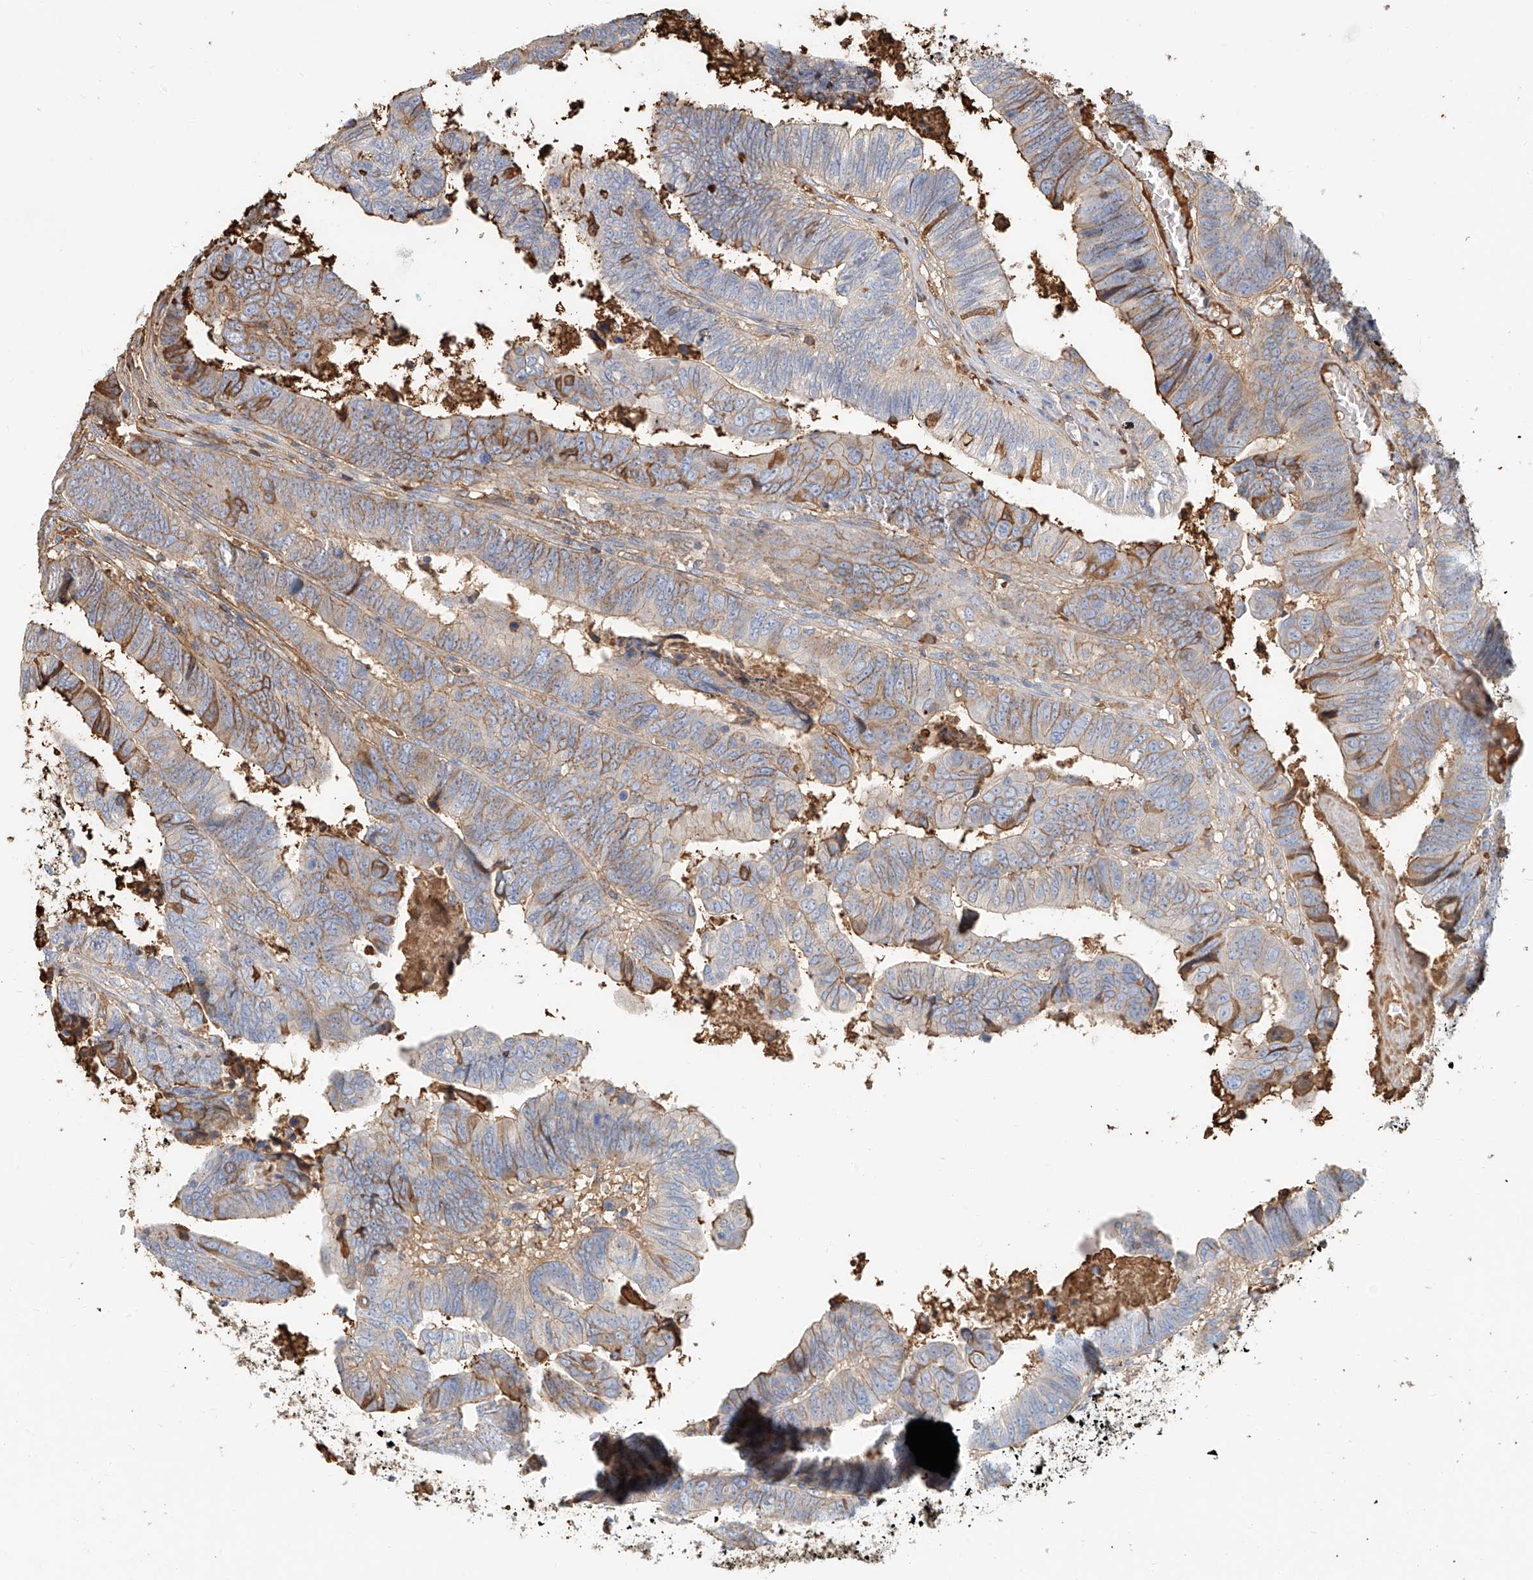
{"staining": {"intensity": "weak", "quantity": "25%-75%", "location": "cytoplasmic/membranous"}, "tissue": "colorectal cancer", "cell_type": "Tumor cells", "image_type": "cancer", "snomed": [{"axis": "morphology", "description": "Normal tissue, NOS"}, {"axis": "morphology", "description": "Adenocarcinoma, NOS"}, {"axis": "topography", "description": "Rectum"}], "caption": "Immunohistochemistry (IHC) of colorectal cancer demonstrates low levels of weak cytoplasmic/membranous staining in about 25%-75% of tumor cells. The protein of interest is shown in brown color, while the nuclei are stained blue.", "gene": "ZFP30", "patient": {"sex": "female", "age": 65}}